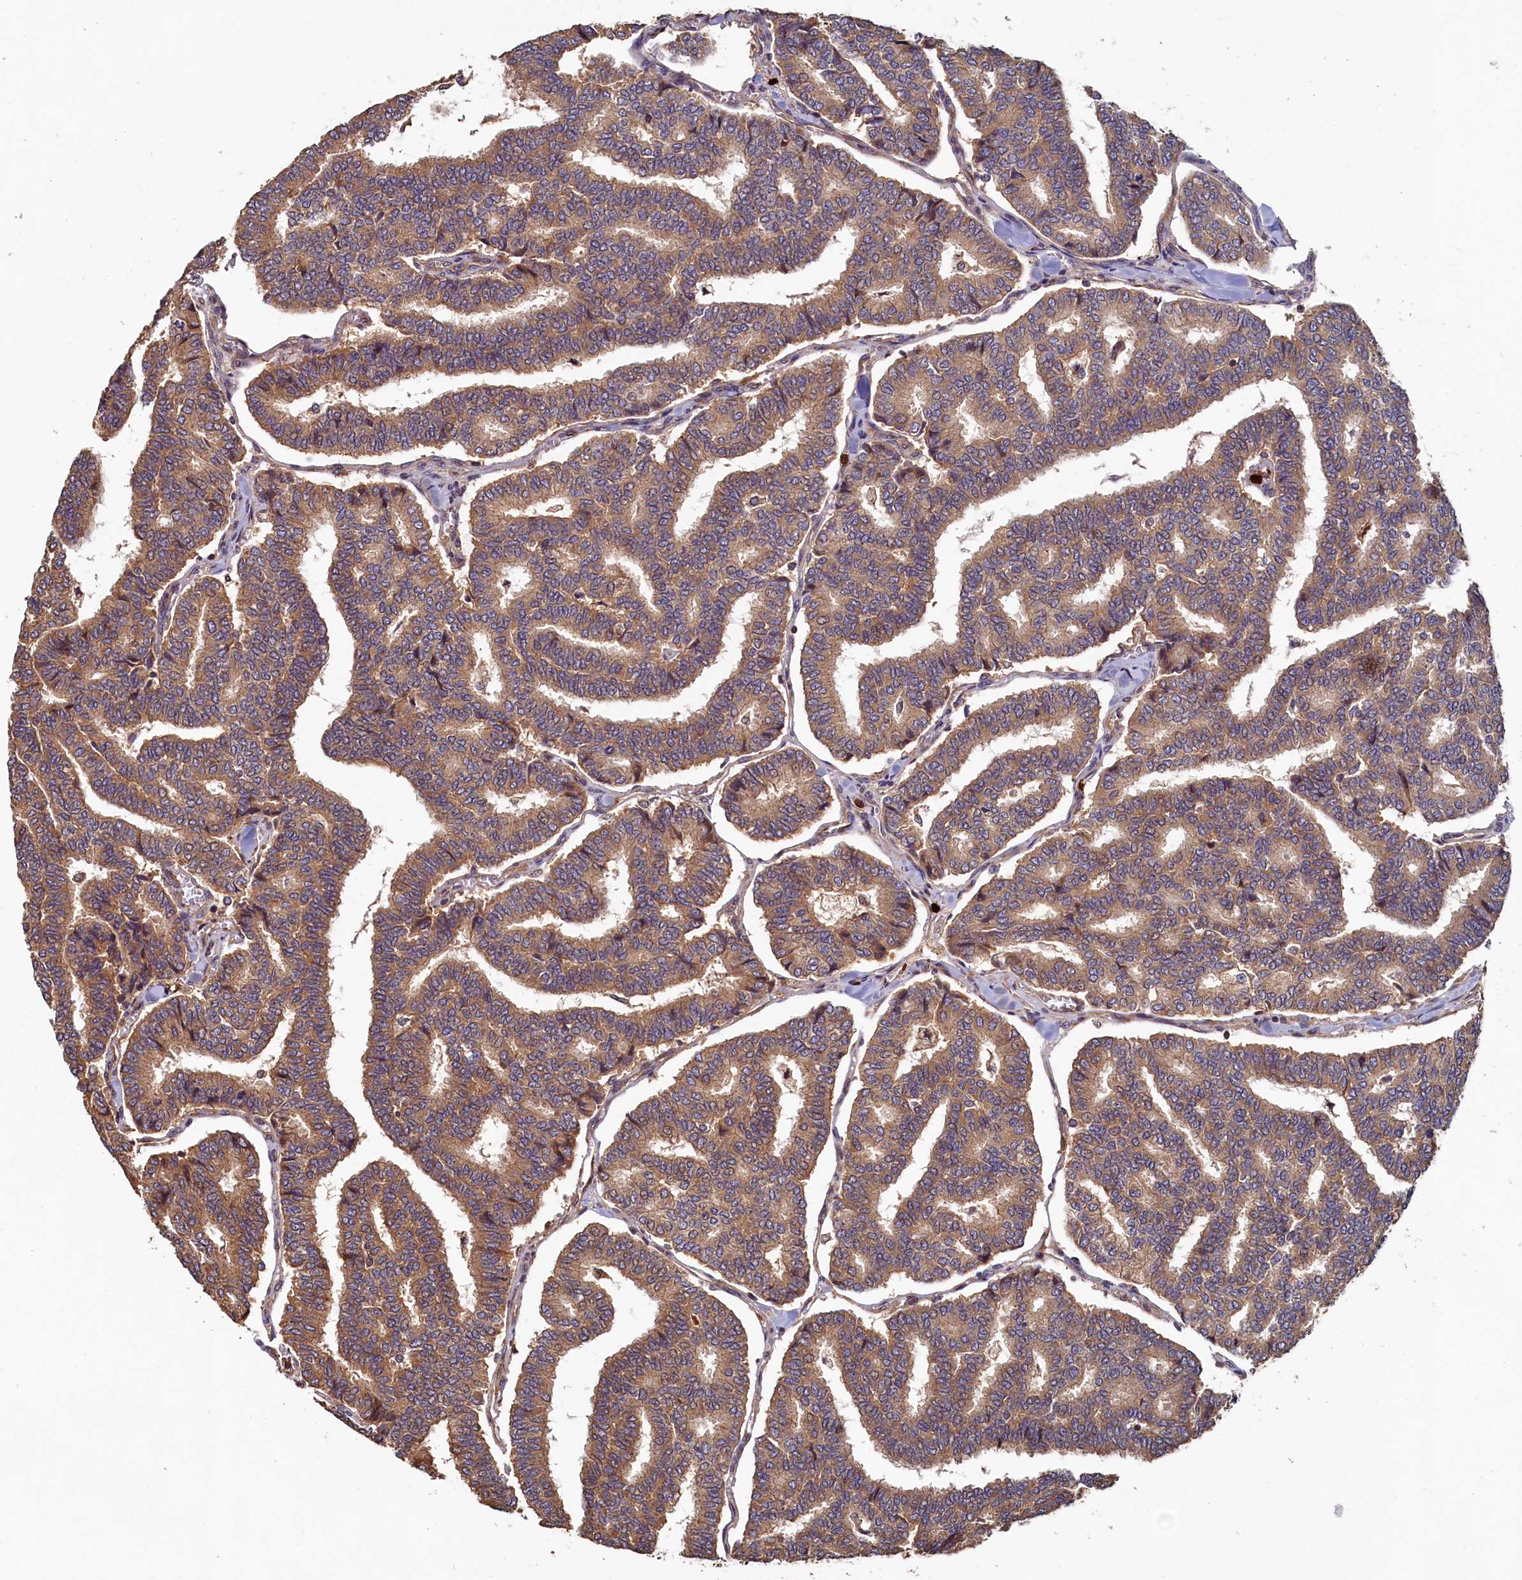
{"staining": {"intensity": "moderate", "quantity": ">75%", "location": "cytoplasmic/membranous"}, "tissue": "thyroid cancer", "cell_type": "Tumor cells", "image_type": "cancer", "snomed": [{"axis": "morphology", "description": "Papillary adenocarcinoma, NOS"}, {"axis": "topography", "description": "Thyroid gland"}], "caption": "A brown stain highlights moderate cytoplasmic/membranous expression of a protein in human thyroid cancer (papillary adenocarcinoma) tumor cells.", "gene": "CCDC102B", "patient": {"sex": "female", "age": 35}}